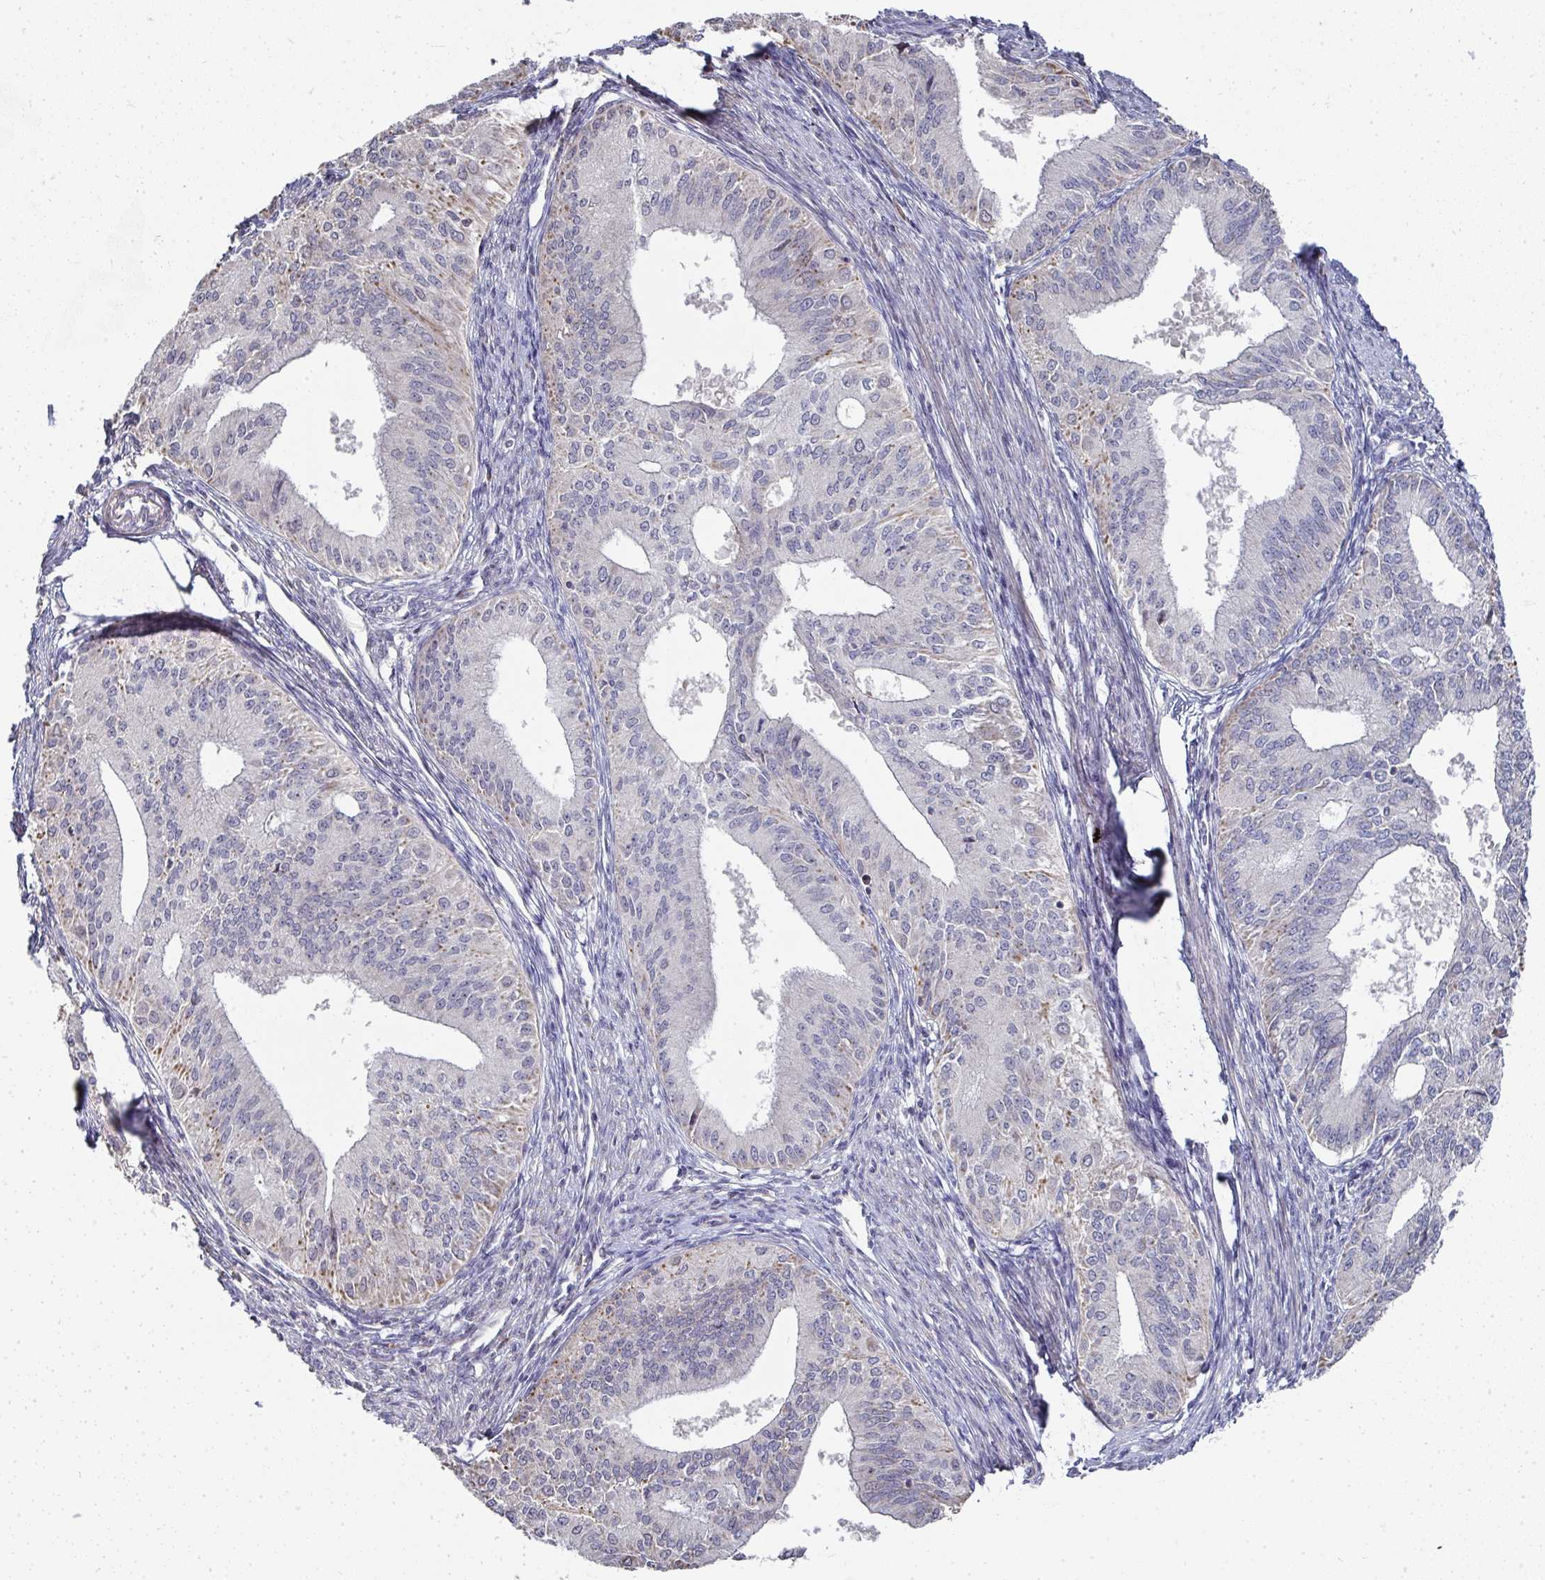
{"staining": {"intensity": "moderate", "quantity": "<25%", "location": "cytoplasmic/membranous"}, "tissue": "endometrial cancer", "cell_type": "Tumor cells", "image_type": "cancer", "snomed": [{"axis": "morphology", "description": "Adenocarcinoma, NOS"}, {"axis": "topography", "description": "Endometrium"}], "caption": "Protein staining exhibits moderate cytoplasmic/membranous expression in about <25% of tumor cells in adenocarcinoma (endometrial).", "gene": "AGTPBP1", "patient": {"sex": "female", "age": 50}}